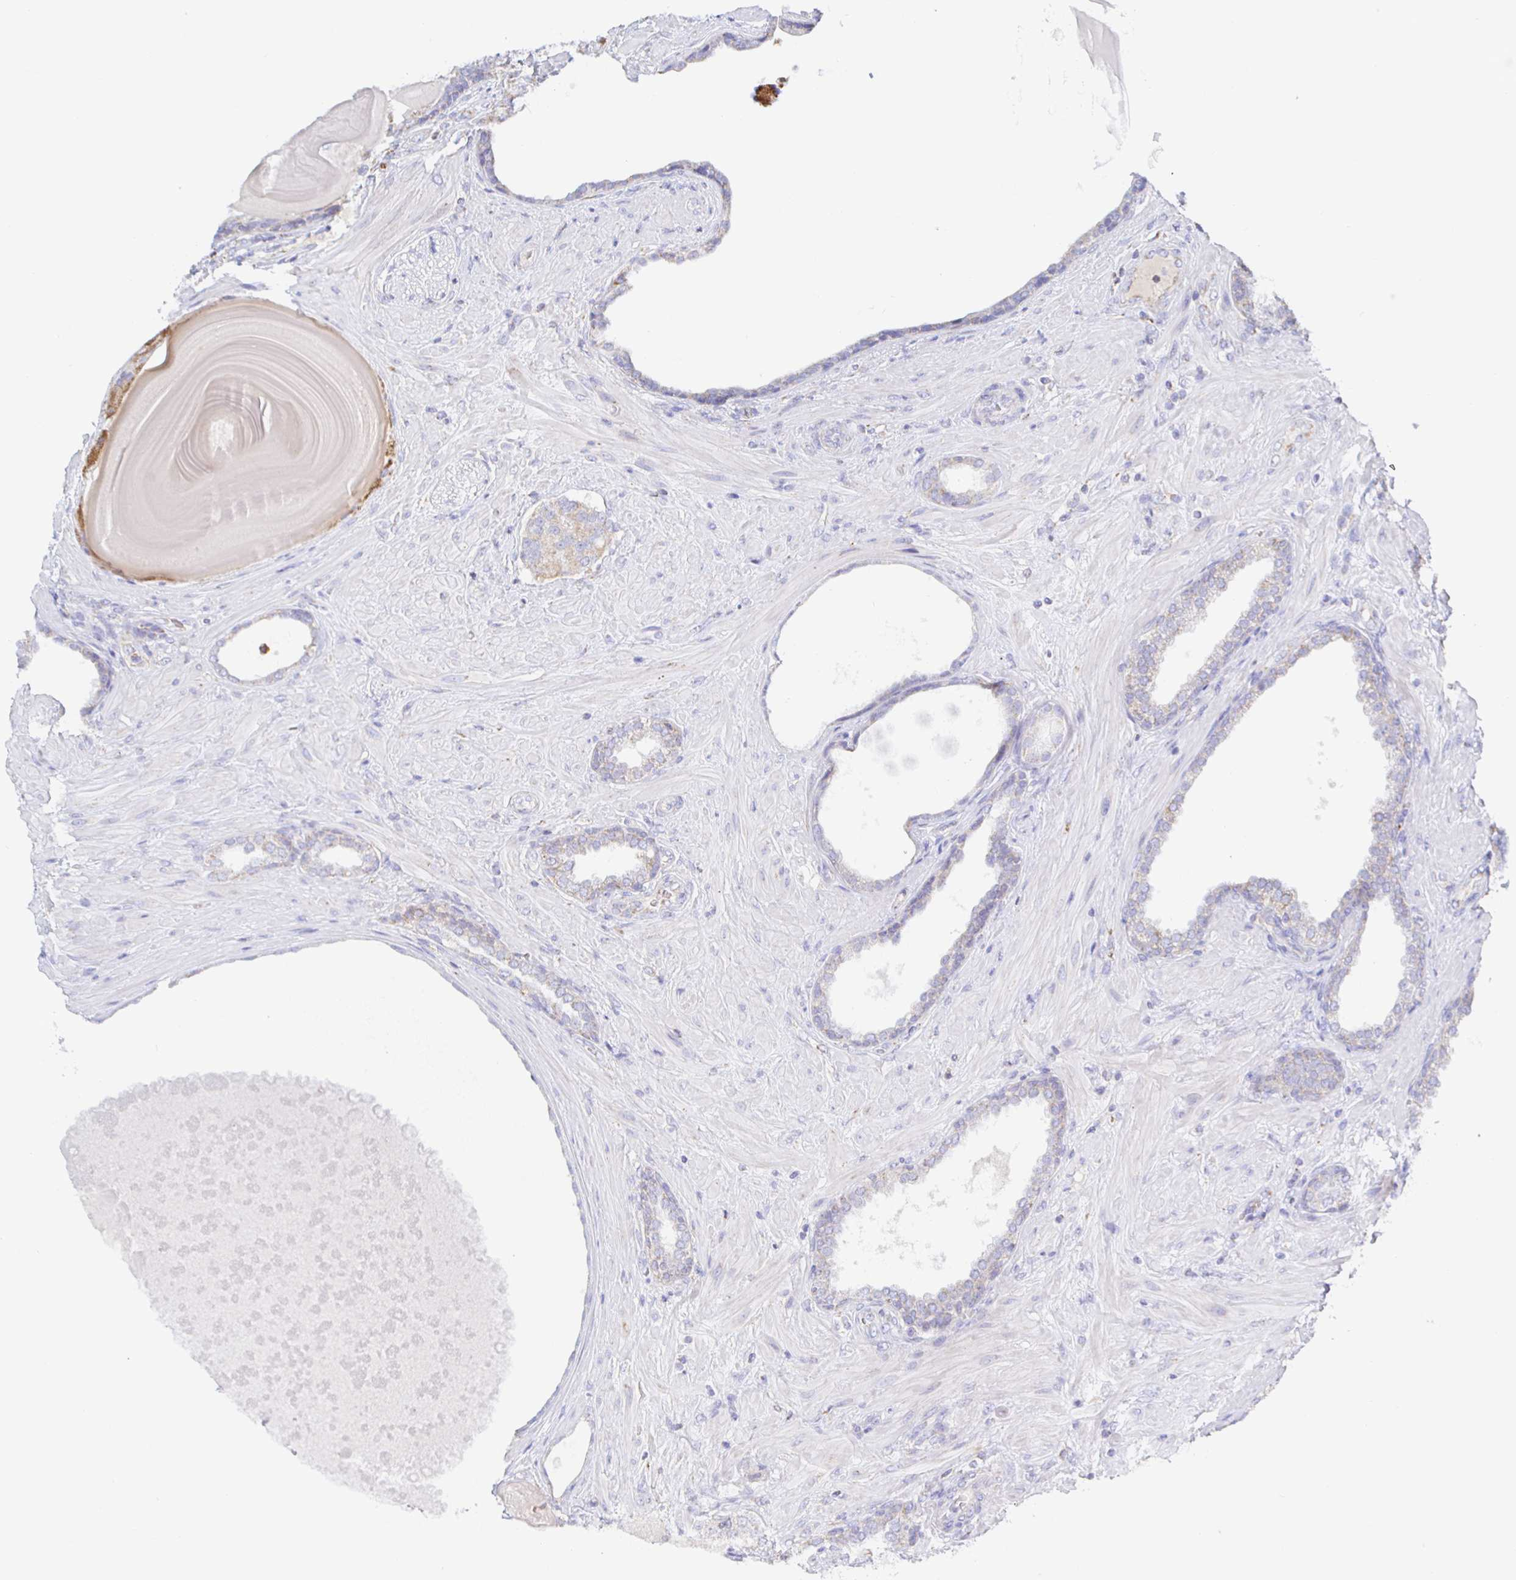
{"staining": {"intensity": "weak", "quantity": "25%-75%", "location": "cytoplasmic/membranous"}, "tissue": "prostate cancer", "cell_type": "Tumor cells", "image_type": "cancer", "snomed": [{"axis": "morphology", "description": "Adenocarcinoma, High grade"}, {"axis": "topography", "description": "Prostate"}], "caption": "High-power microscopy captured an immunohistochemistry micrograph of prostate high-grade adenocarcinoma, revealing weak cytoplasmic/membranous staining in approximately 25%-75% of tumor cells. (DAB IHC, brown staining for protein, blue staining for nuclei).", "gene": "SYNGR4", "patient": {"sex": "male", "age": 62}}